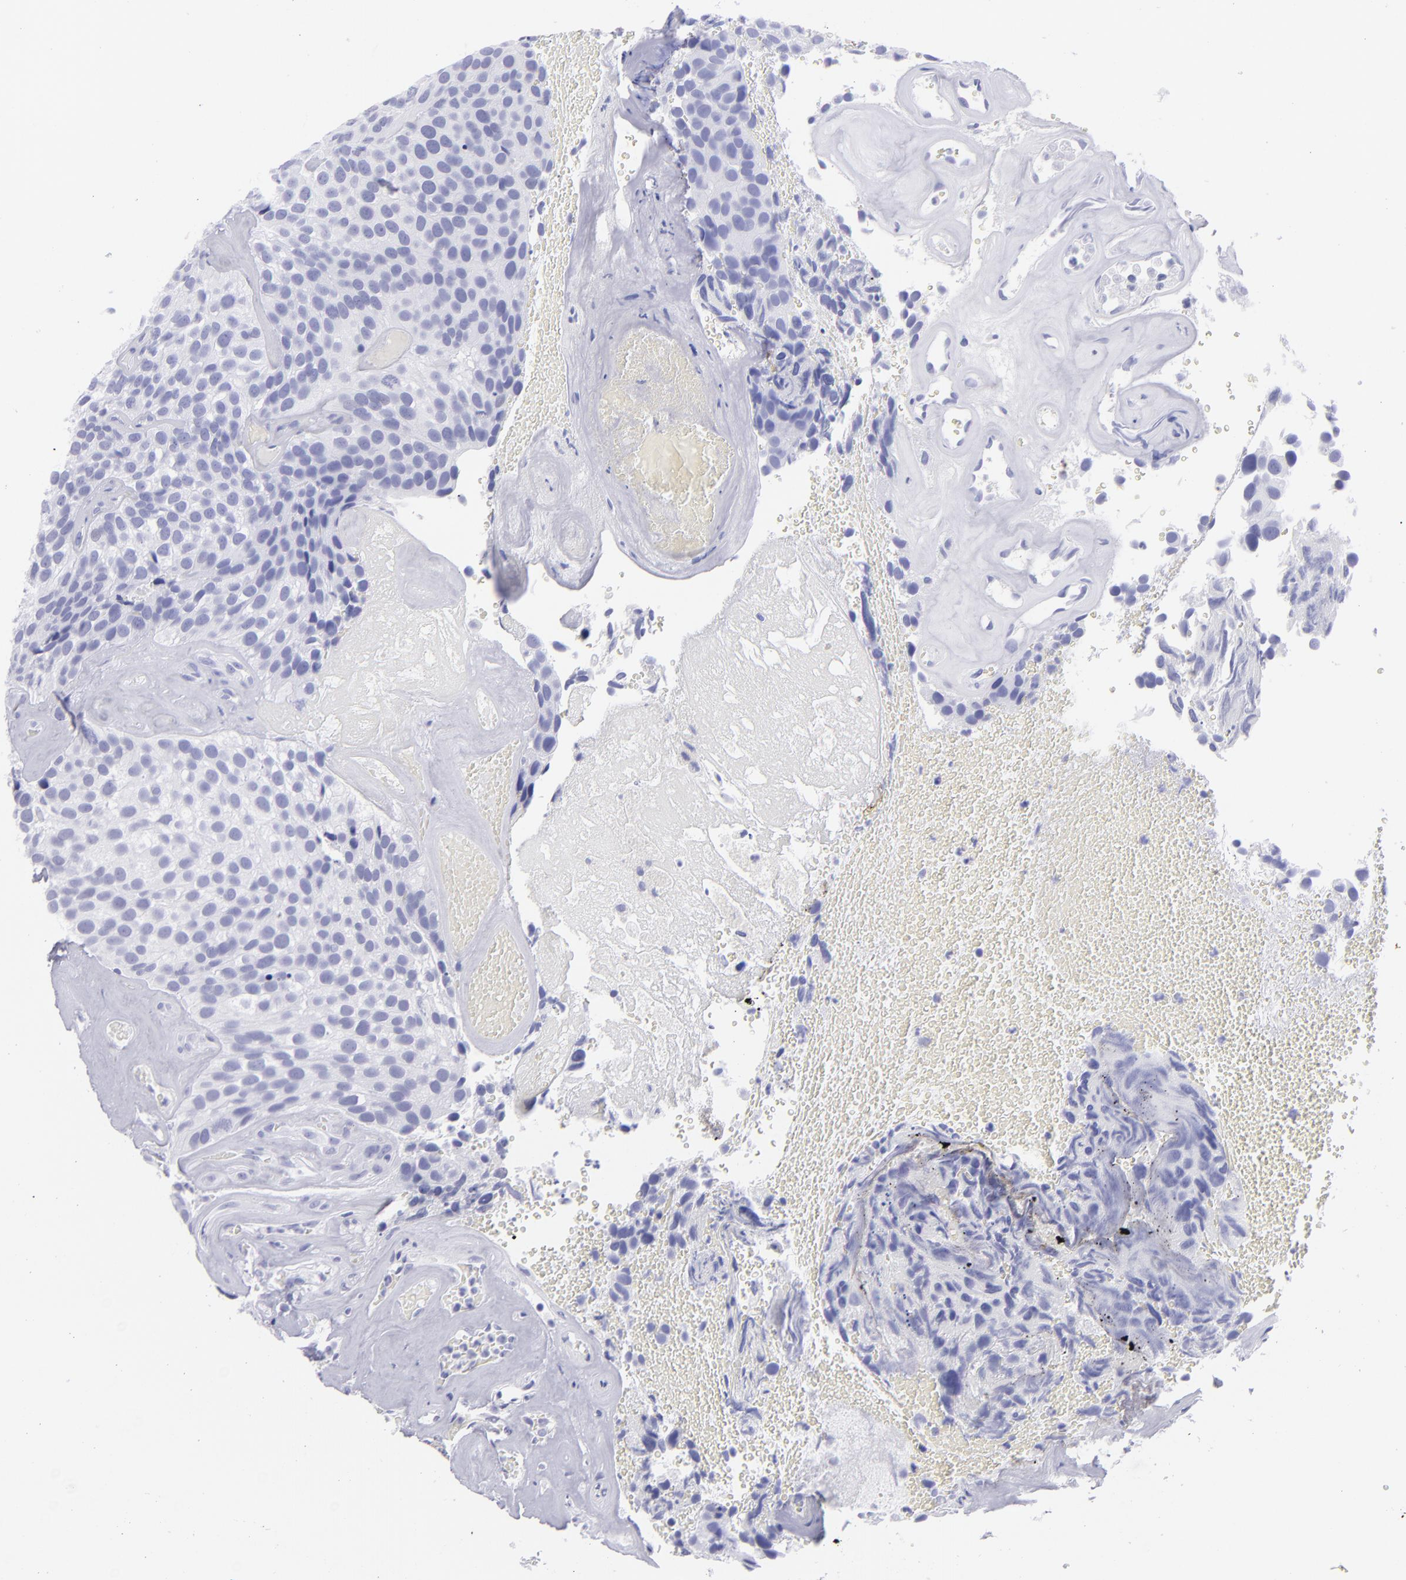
{"staining": {"intensity": "negative", "quantity": "none", "location": "none"}, "tissue": "urothelial cancer", "cell_type": "Tumor cells", "image_type": "cancer", "snomed": [{"axis": "morphology", "description": "Urothelial carcinoma, High grade"}, {"axis": "topography", "description": "Urinary bladder"}], "caption": "This is a image of immunohistochemistry staining of urothelial cancer, which shows no positivity in tumor cells.", "gene": "SLC1A2", "patient": {"sex": "male", "age": 72}}